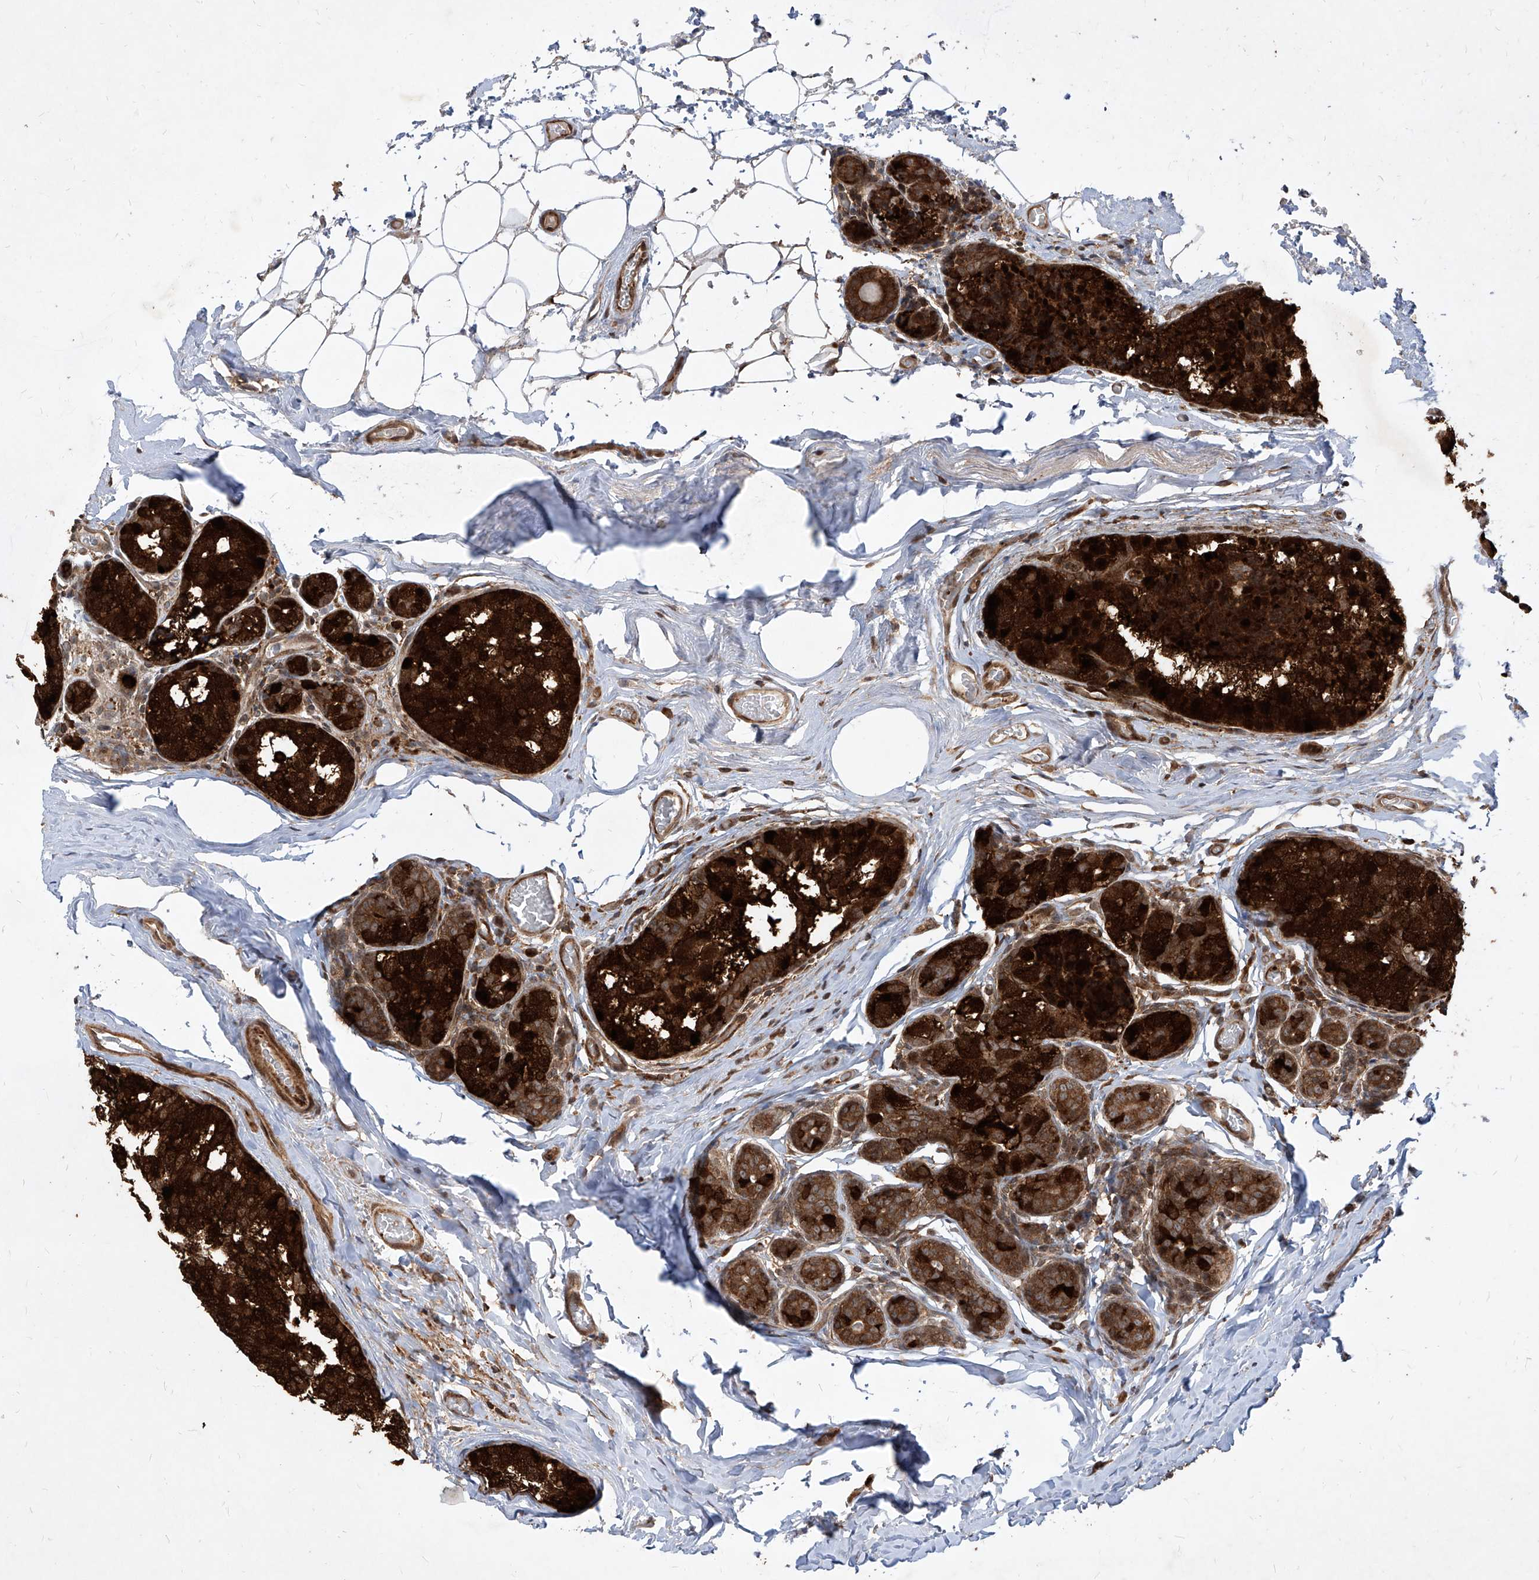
{"staining": {"intensity": "strong", "quantity": ">75%", "location": "cytoplasmic/membranous,nuclear"}, "tissue": "breast cancer", "cell_type": "Tumor cells", "image_type": "cancer", "snomed": [{"axis": "morphology", "description": "Normal tissue, NOS"}, {"axis": "morphology", "description": "Duct carcinoma"}, {"axis": "topography", "description": "Breast"}], "caption": "Immunohistochemical staining of breast cancer exhibits high levels of strong cytoplasmic/membranous and nuclear expression in about >75% of tumor cells. The staining was performed using DAB to visualize the protein expression in brown, while the nuclei were stained in blue with hematoxylin (Magnification: 20x).", "gene": "MAGED2", "patient": {"sex": "female", "age": 43}}